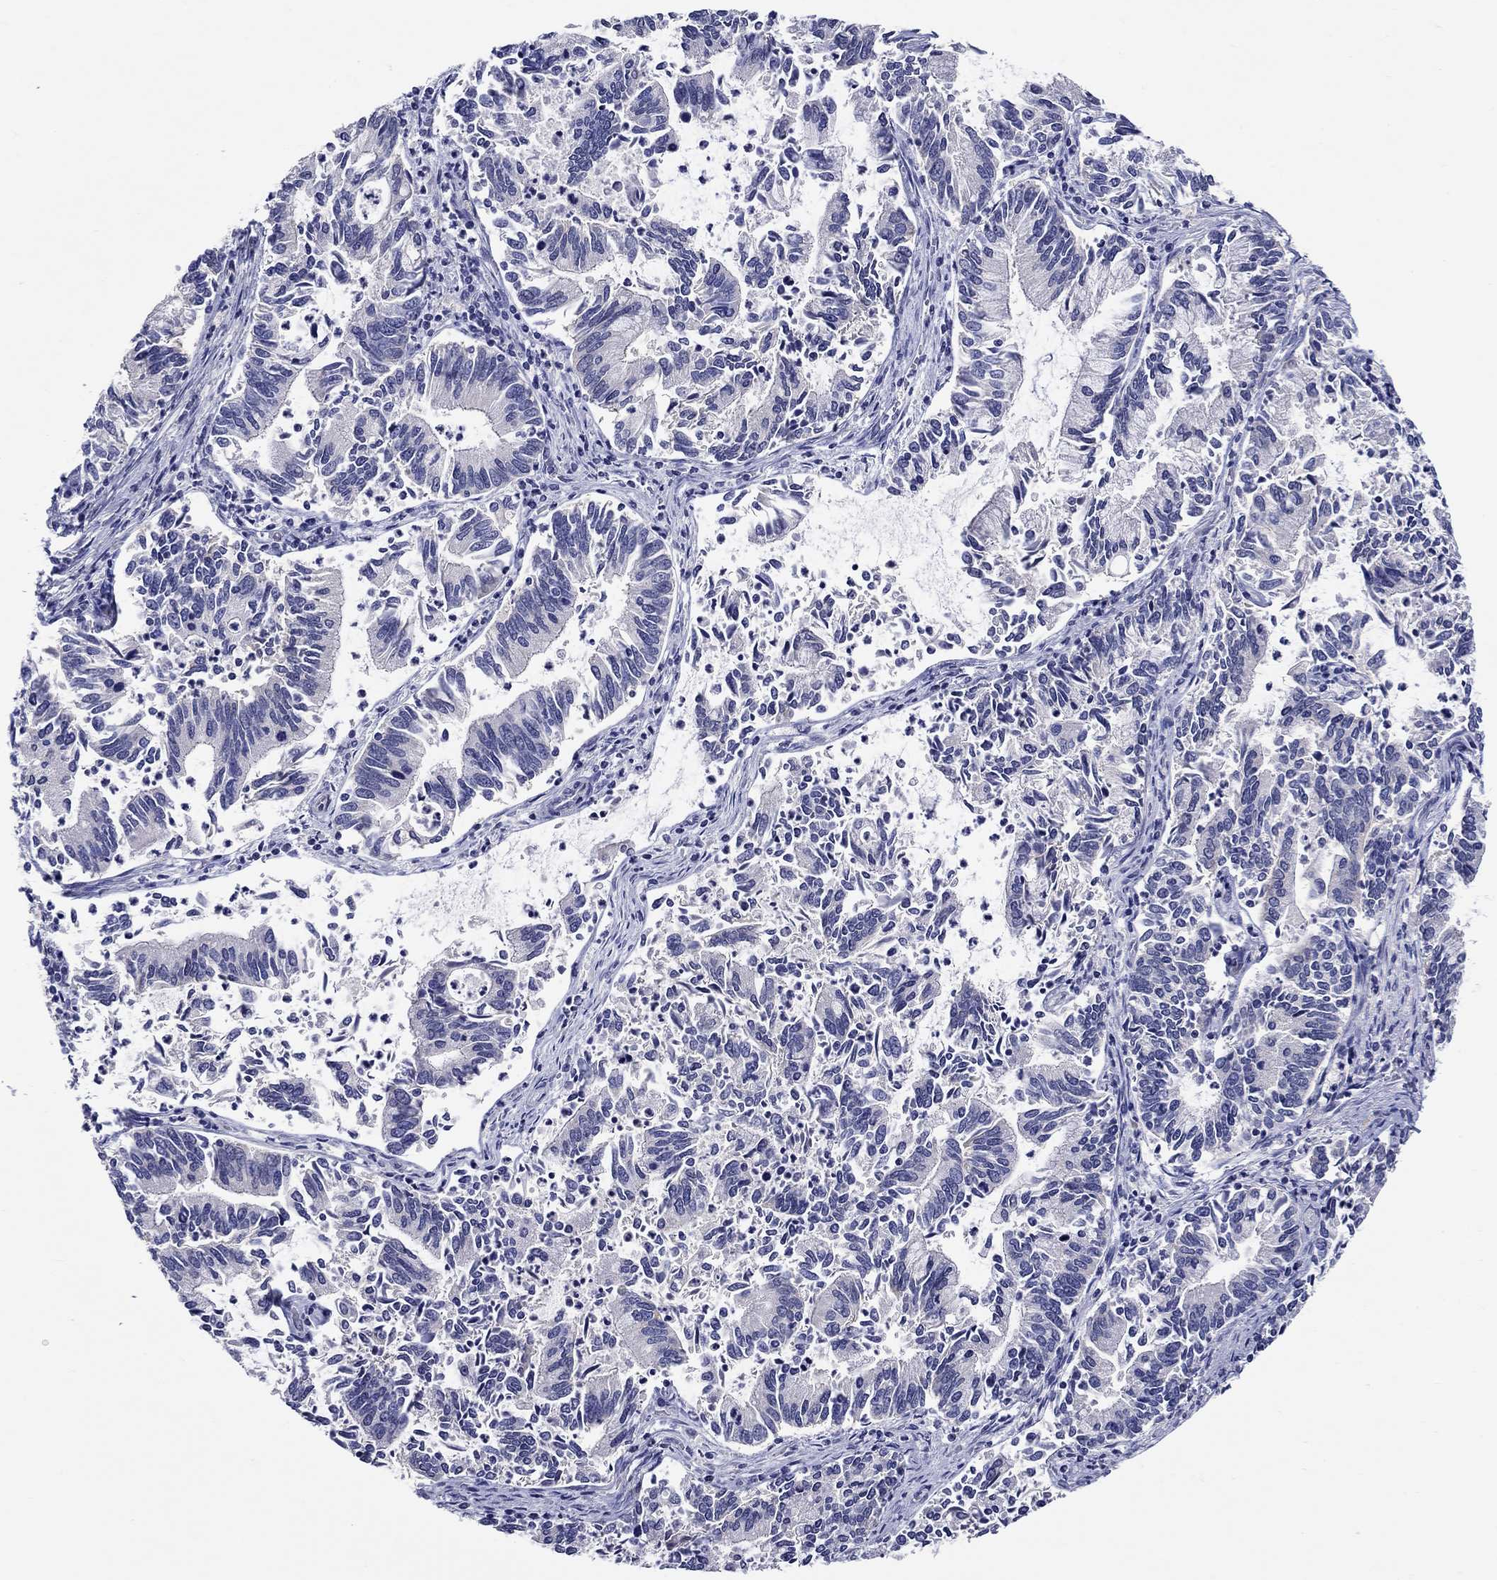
{"staining": {"intensity": "negative", "quantity": "none", "location": "none"}, "tissue": "cervical cancer", "cell_type": "Tumor cells", "image_type": "cancer", "snomed": [{"axis": "morphology", "description": "Adenocarcinoma, NOS"}, {"axis": "topography", "description": "Cervix"}], "caption": "Cervical cancer (adenocarcinoma) was stained to show a protein in brown. There is no significant staining in tumor cells.", "gene": "SLC30A3", "patient": {"sex": "female", "age": 42}}